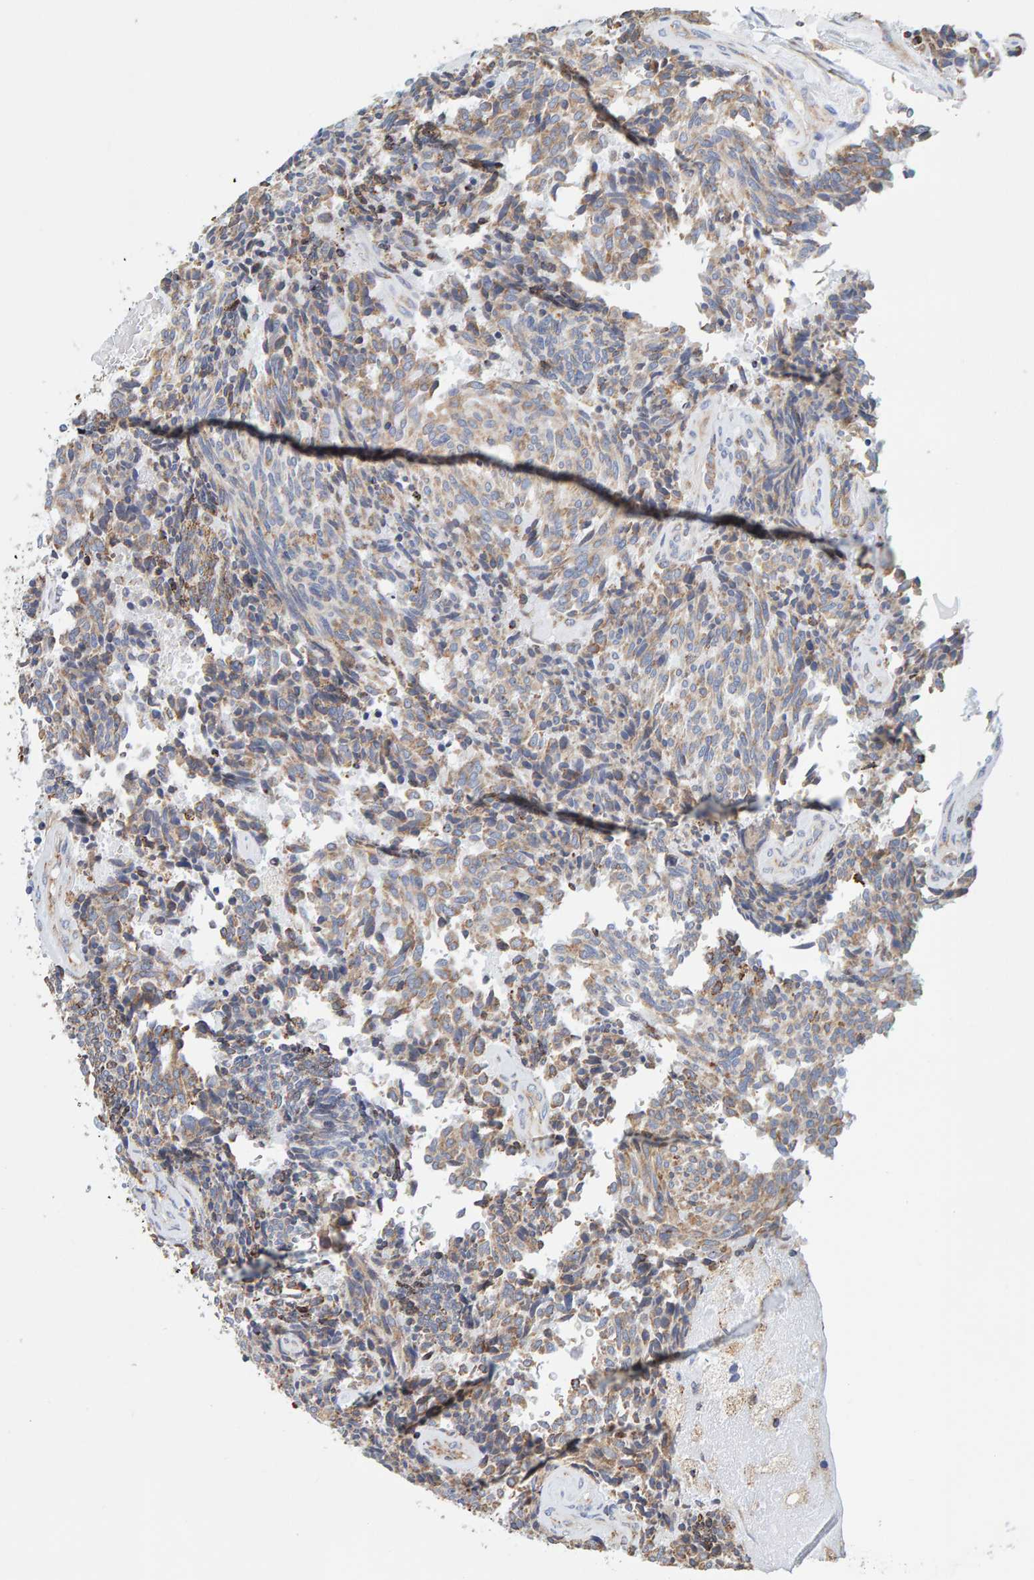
{"staining": {"intensity": "moderate", "quantity": ">75%", "location": "cytoplasmic/membranous"}, "tissue": "carcinoid", "cell_type": "Tumor cells", "image_type": "cancer", "snomed": [{"axis": "morphology", "description": "Carcinoid, malignant, NOS"}, {"axis": "topography", "description": "Pancreas"}], "caption": "Protein analysis of carcinoid tissue displays moderate cytoplasmic/membranous staining in about >75% of tumor cells.", "gene": "SGPL1", "patient": {"sex": "female", "age": 54}}